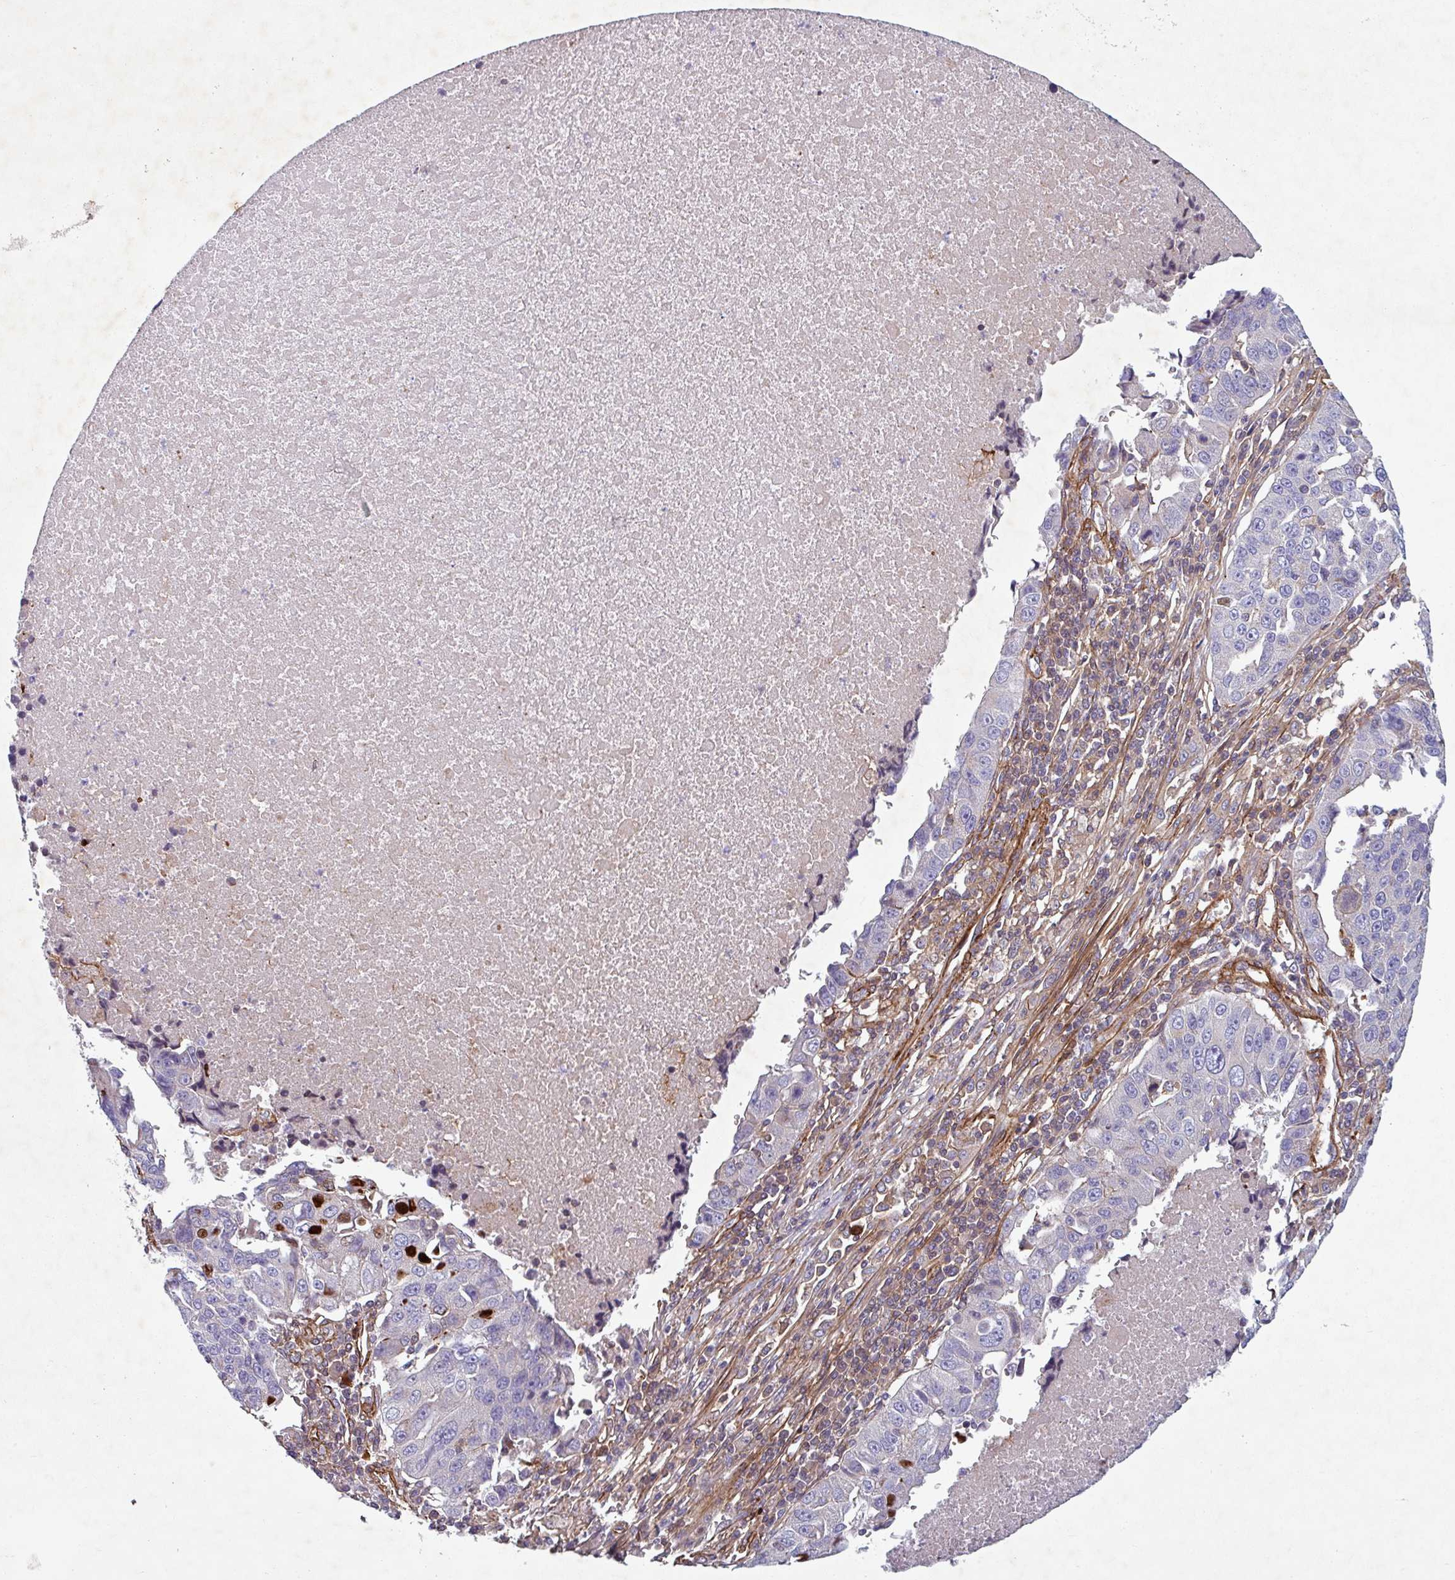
{"staining": {"intensity": "negative", "quantity": "none", "location": "none"}, "tissue": "lung cancer", "cell_type": "Tumor cells", "image_type": "cancer", "snomed": [{"axis": "morphology", "description": "Squamous cell carcinoma, NOS"}, {"axis": "topography", "description": "Lung"}], "caption": "Immunohistochemical staining of human lung squamous cell carcinoma reveals no significant expression in tumor cells.", "gene": "ATP2C2", "patient": {"sex": "female", "age": 66}}